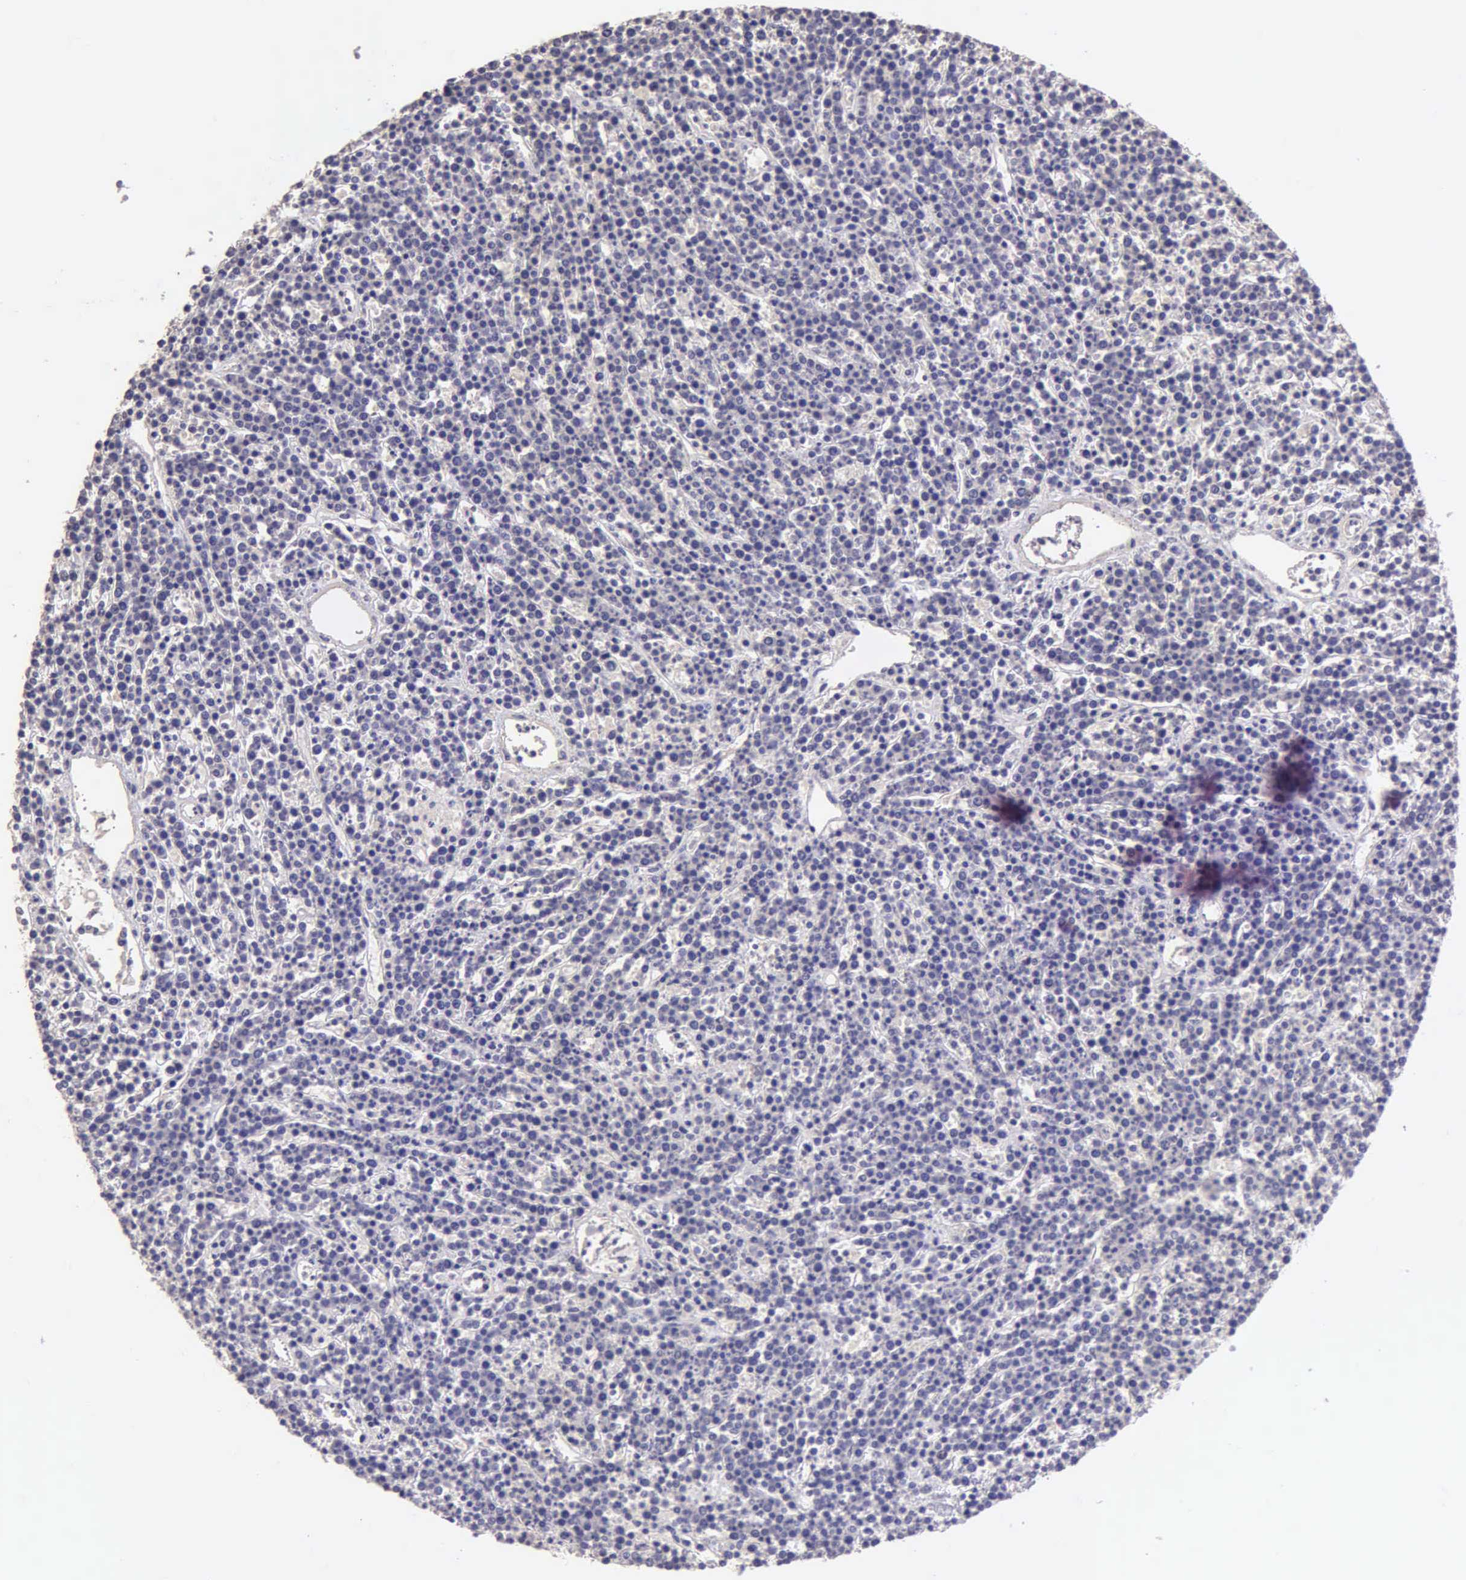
{"staining": {"intensity": "negative", "quantity": "none", "location": "none"}, "tissue": "lymphoma", "cell_type": "Tumor cells", "image_type": "cancer", "snomed": [{"axis": "morphology", "description": "Malignant lymphoma, non-Hodgkin's type, High grade"}, {"axis": "topography", "description": "Ovary"}], "caption": "Immunohistochemical staining of human lymphoma exhibits no significant expression in tumor cells.", "gene": "ESR1", "patient": {"sex": "female", "age": 56}}